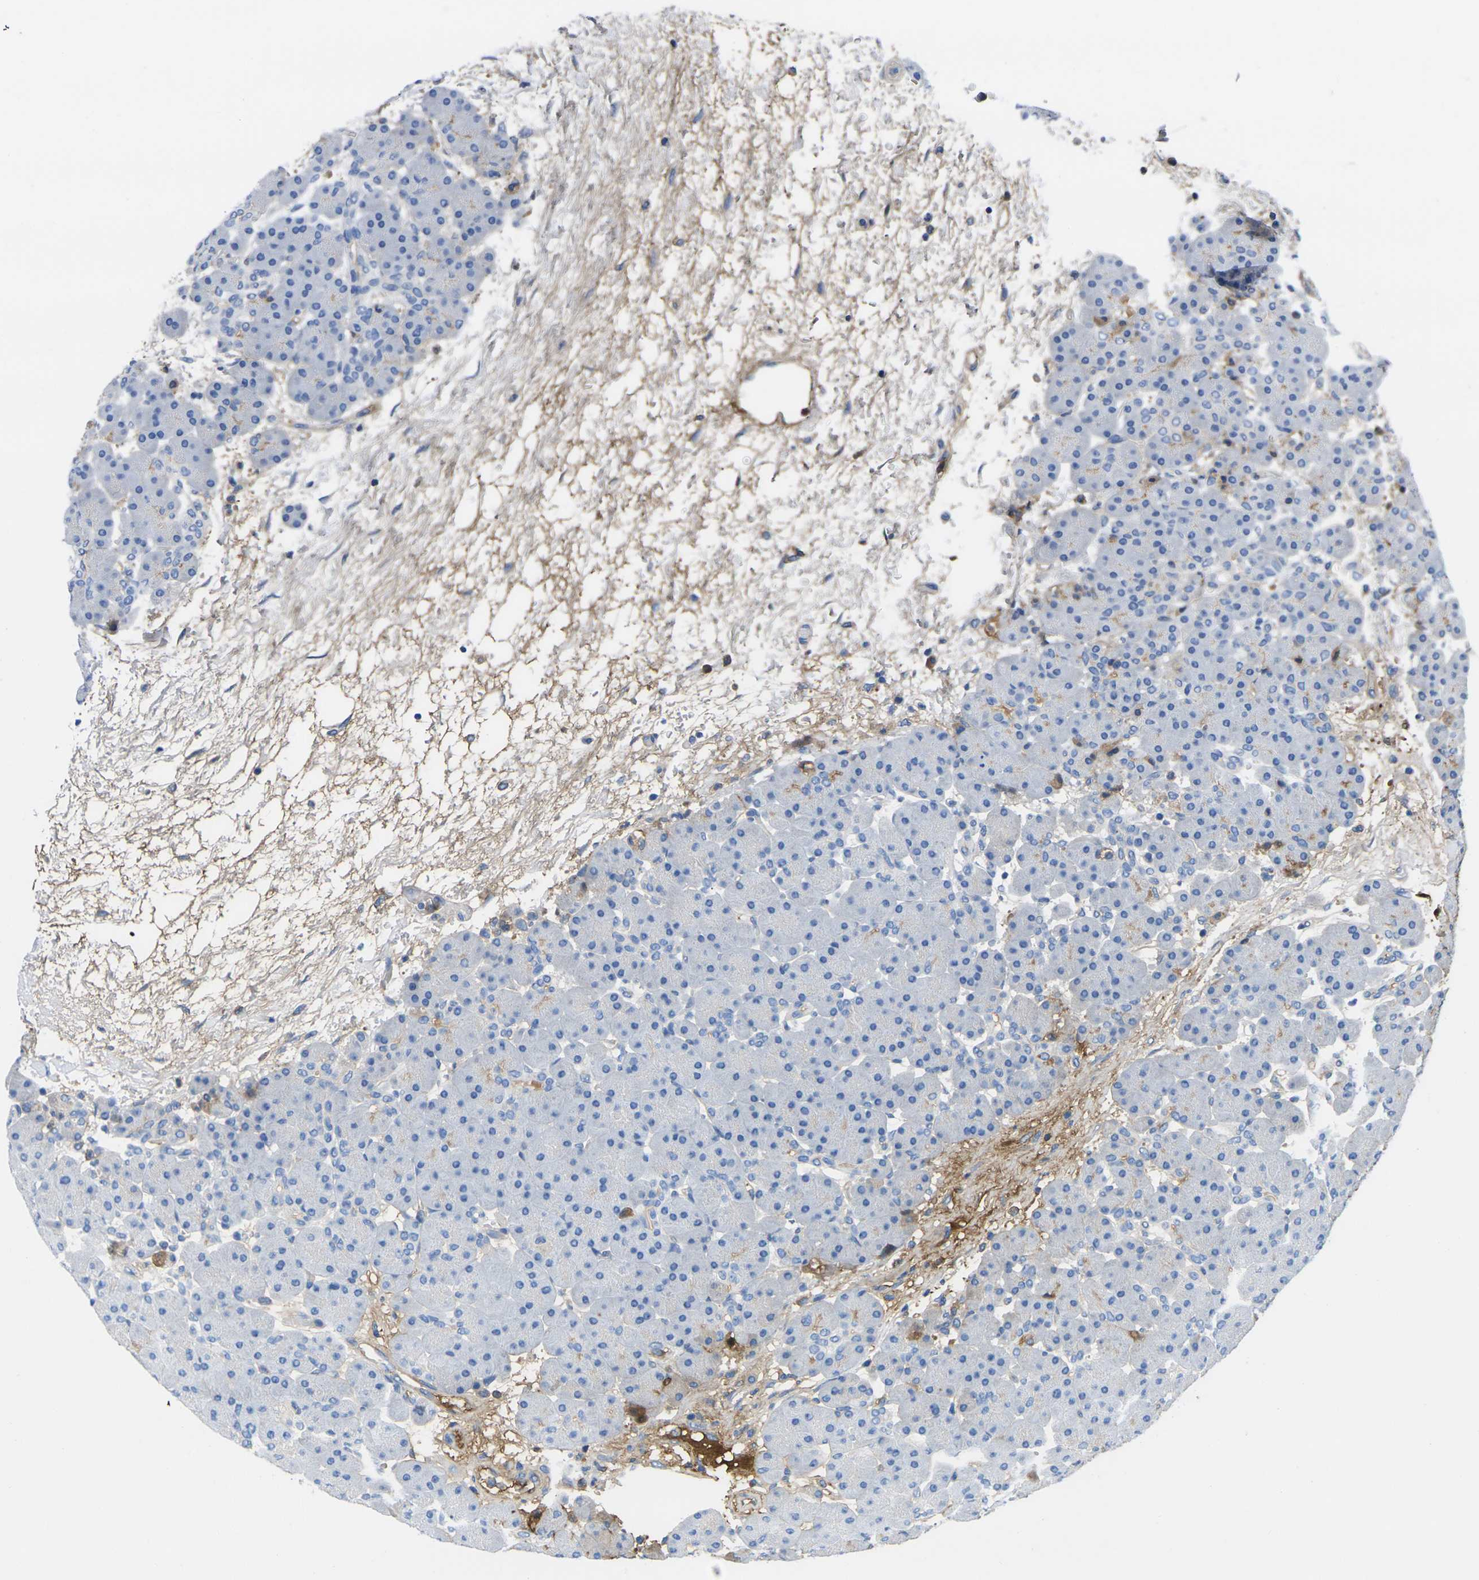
{"staining": {"intensity": "moderate", "quantity": "<25%", "location": "cytoplasmic/membranous"}, "tissue": "pancreas", "cell_type": "Exocrine glandular cells", "image_type": "normal", "snomed": [{"axis": "morphology", "description": "Normal tissue, NOS"}, {"axis": "topography", "description": "Pancreas"}], "caption": "Protein analysis of benign pancreas reveals moderate cytoplasmic/membranous expression in approximately <25% of exocrine glandular cells.", "gene": "GREM2", "patient": {"sex": "male", "age": 66}}